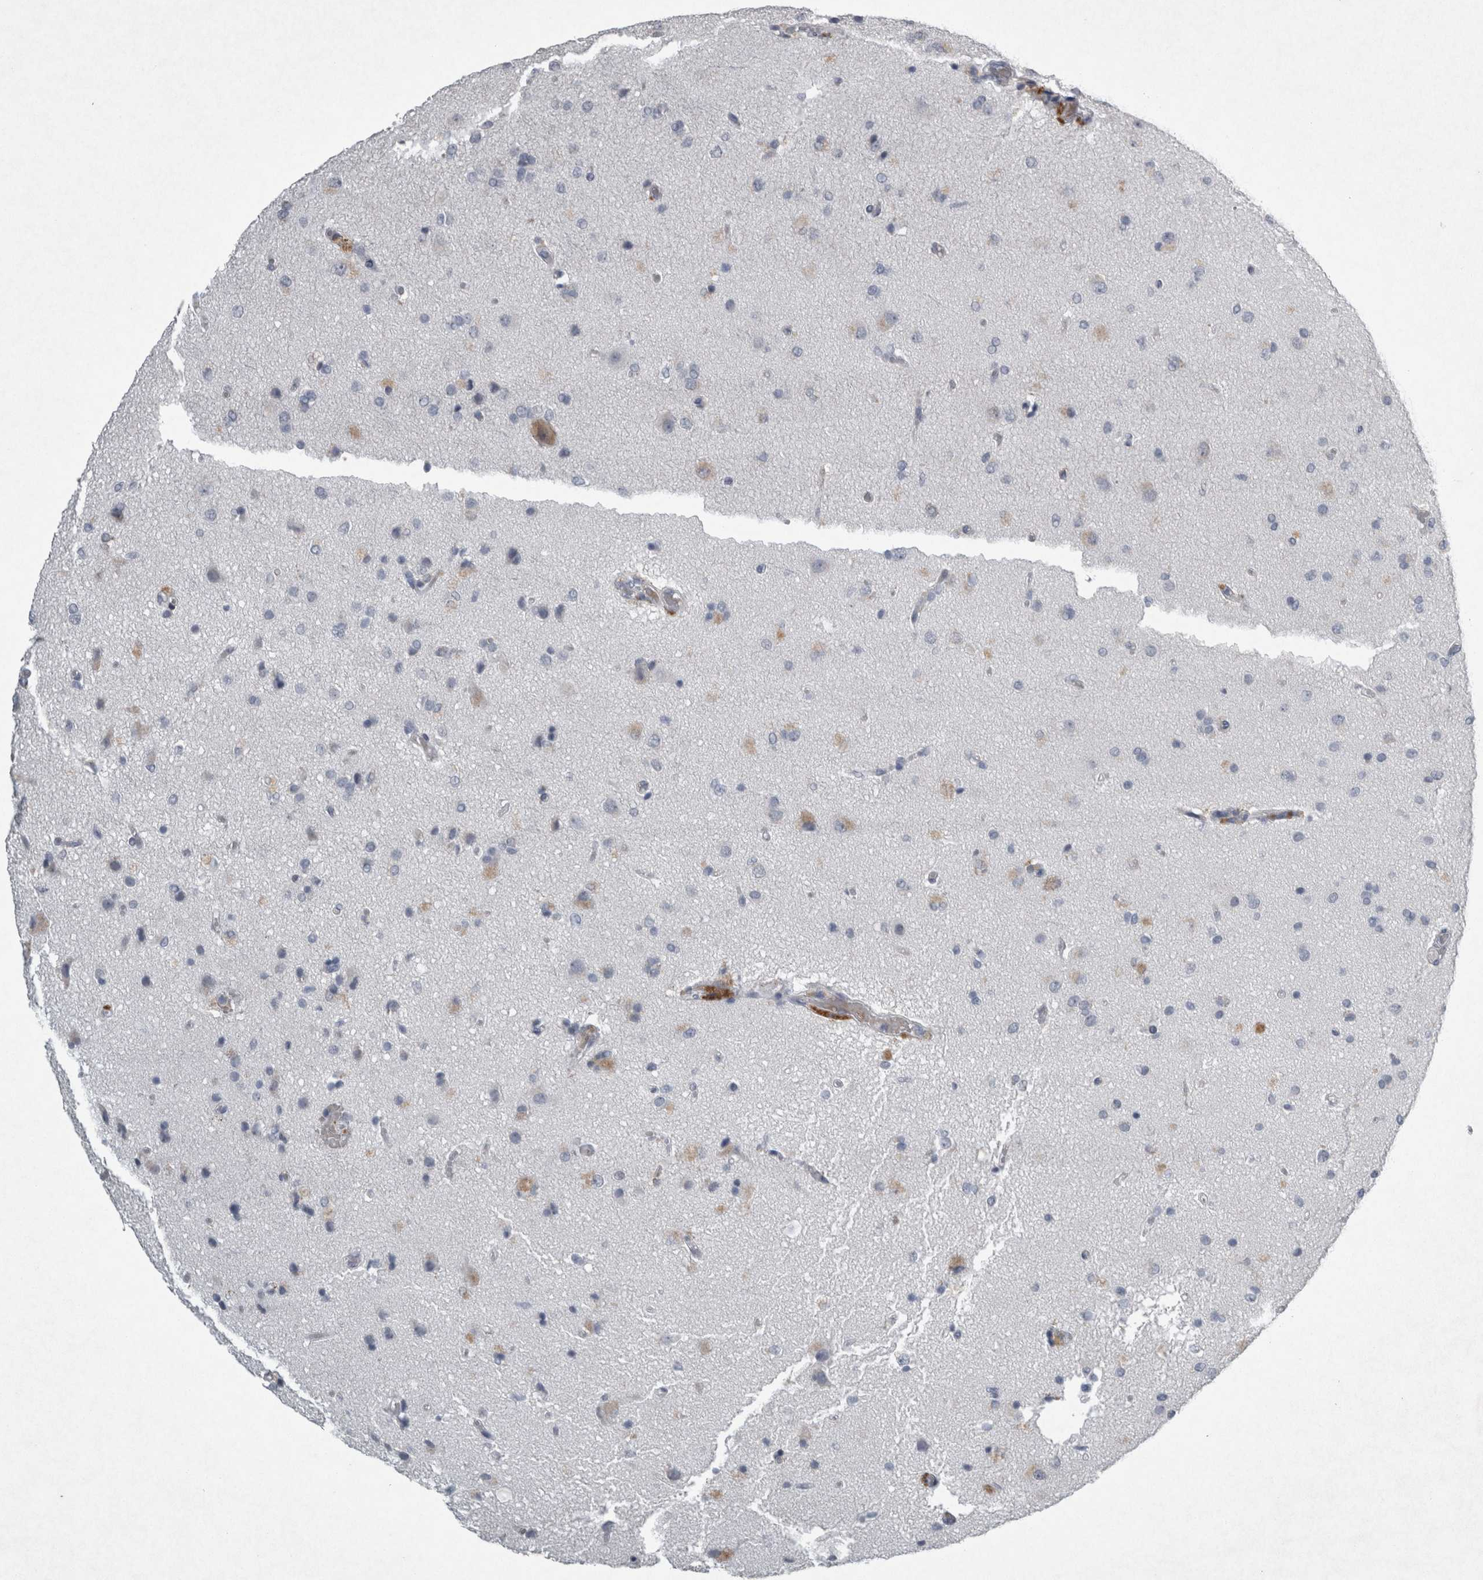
{"staining": {"intensity": "weak", "quantity": "<25%", "location": "cytoplasmic/membranous"}, "tissue": "glioma", "cell_type": "Tumor cells", "image_type": "cancer", "snomed": [{"axis": "morphology", "description": "Glioma, malignant, High grade"}, {"axis": "topography", "description": "Brain"}], "caption": "Glioma stained for a protein using immunohistochemistry (IHC) shows no staining tumor cells.", "gene": "PDX1", "patient": {"sex": "male", "age": 72}}